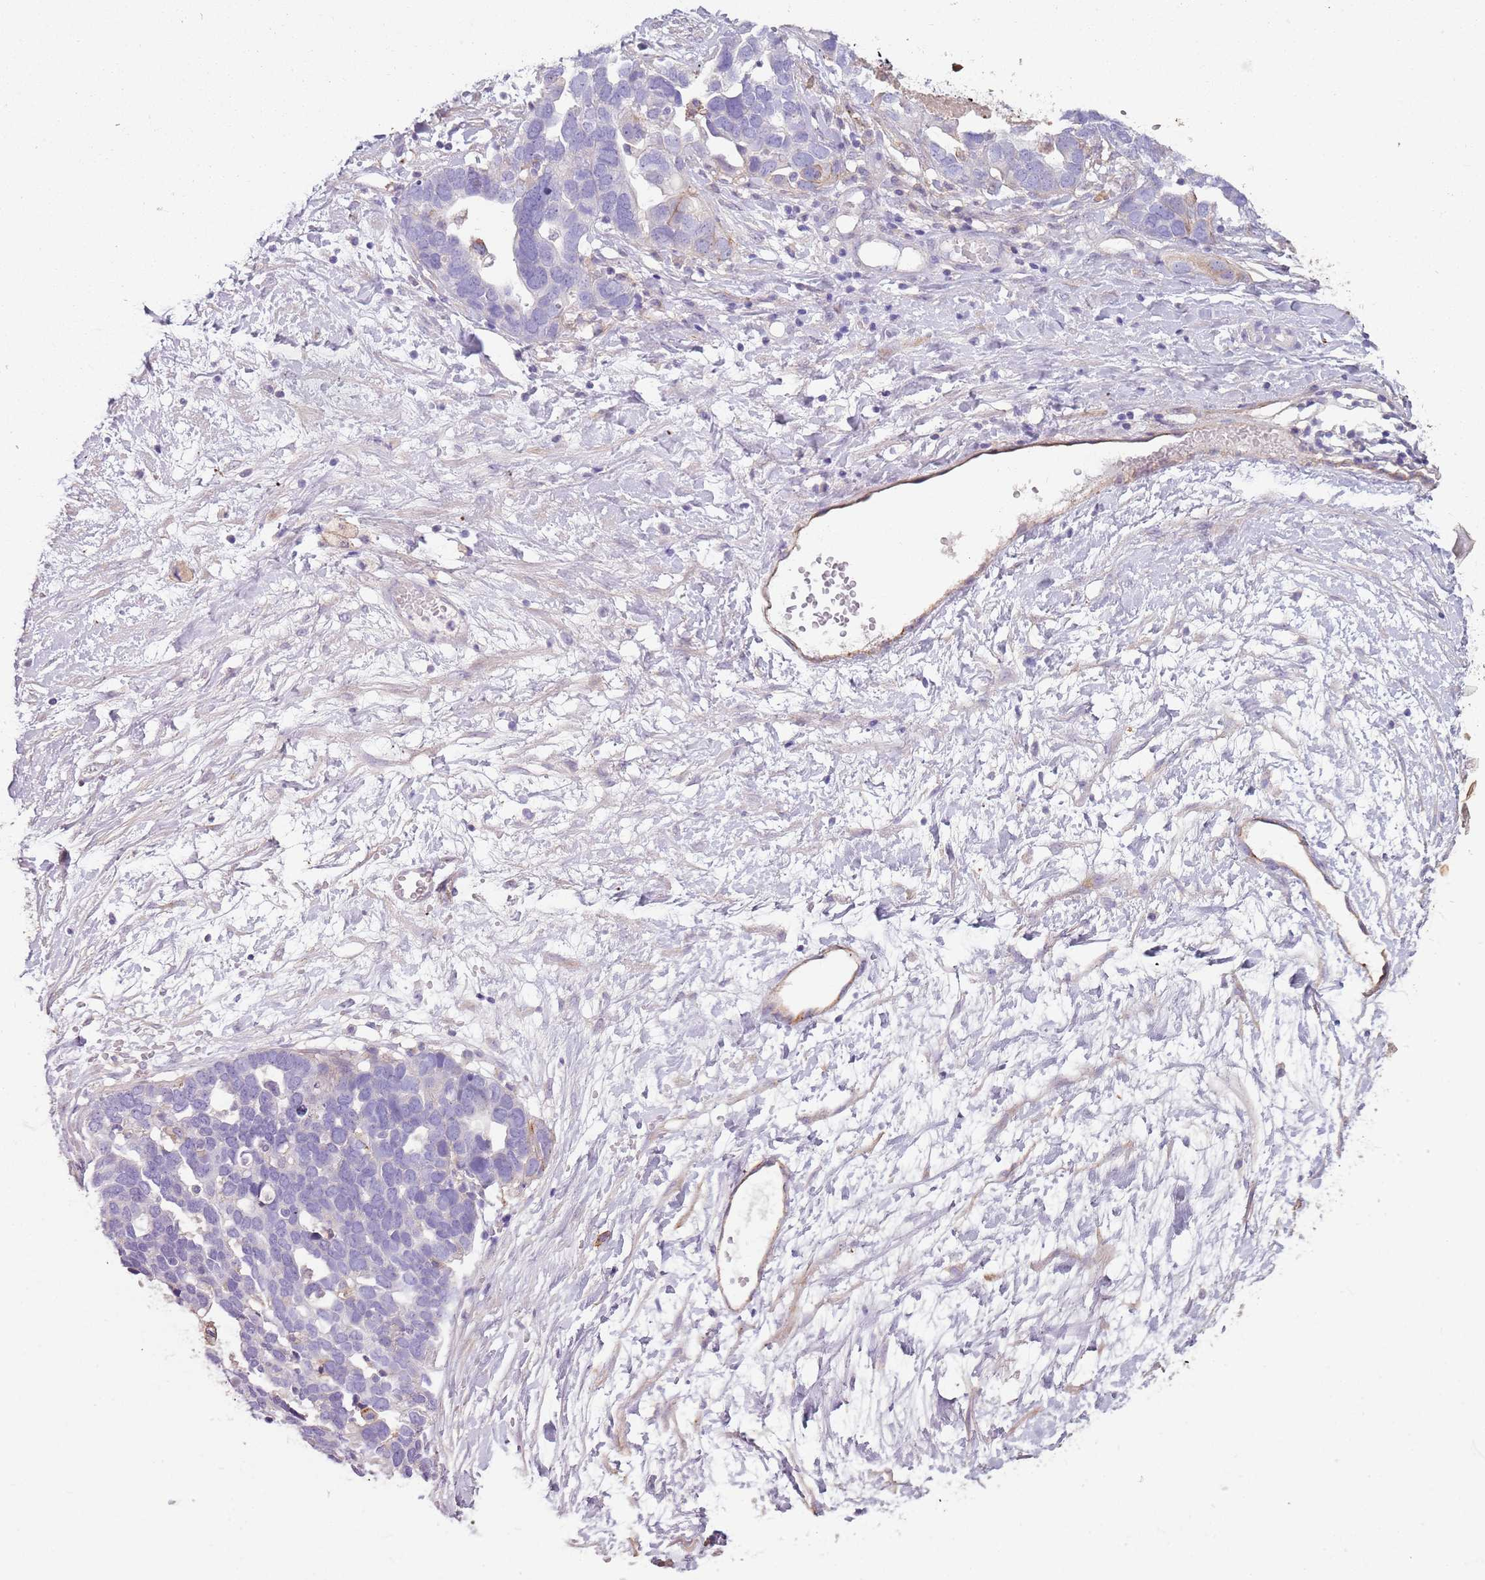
{"staining": {"intensity": "negative", "quantity": "none", "location": "none"}, "tissue": "ovarian cancer", "cell_type": "Tumor cells", "image_type": "cancer", "snomed": [{"axis": "morphology", "description": "Cystadenocarcinoma, serous, NOS"}, {"axis": "topography", "description": "Ovary"}], "caption": "Immunohistochemistry (IHC) micrograph of human ovarian serous cystadenocarcinoma stained for a protein (brown), which exhibits no staining in tumor cells.", "gene": "NBPF3", "patient": {"sex": "female", "age": 54}}